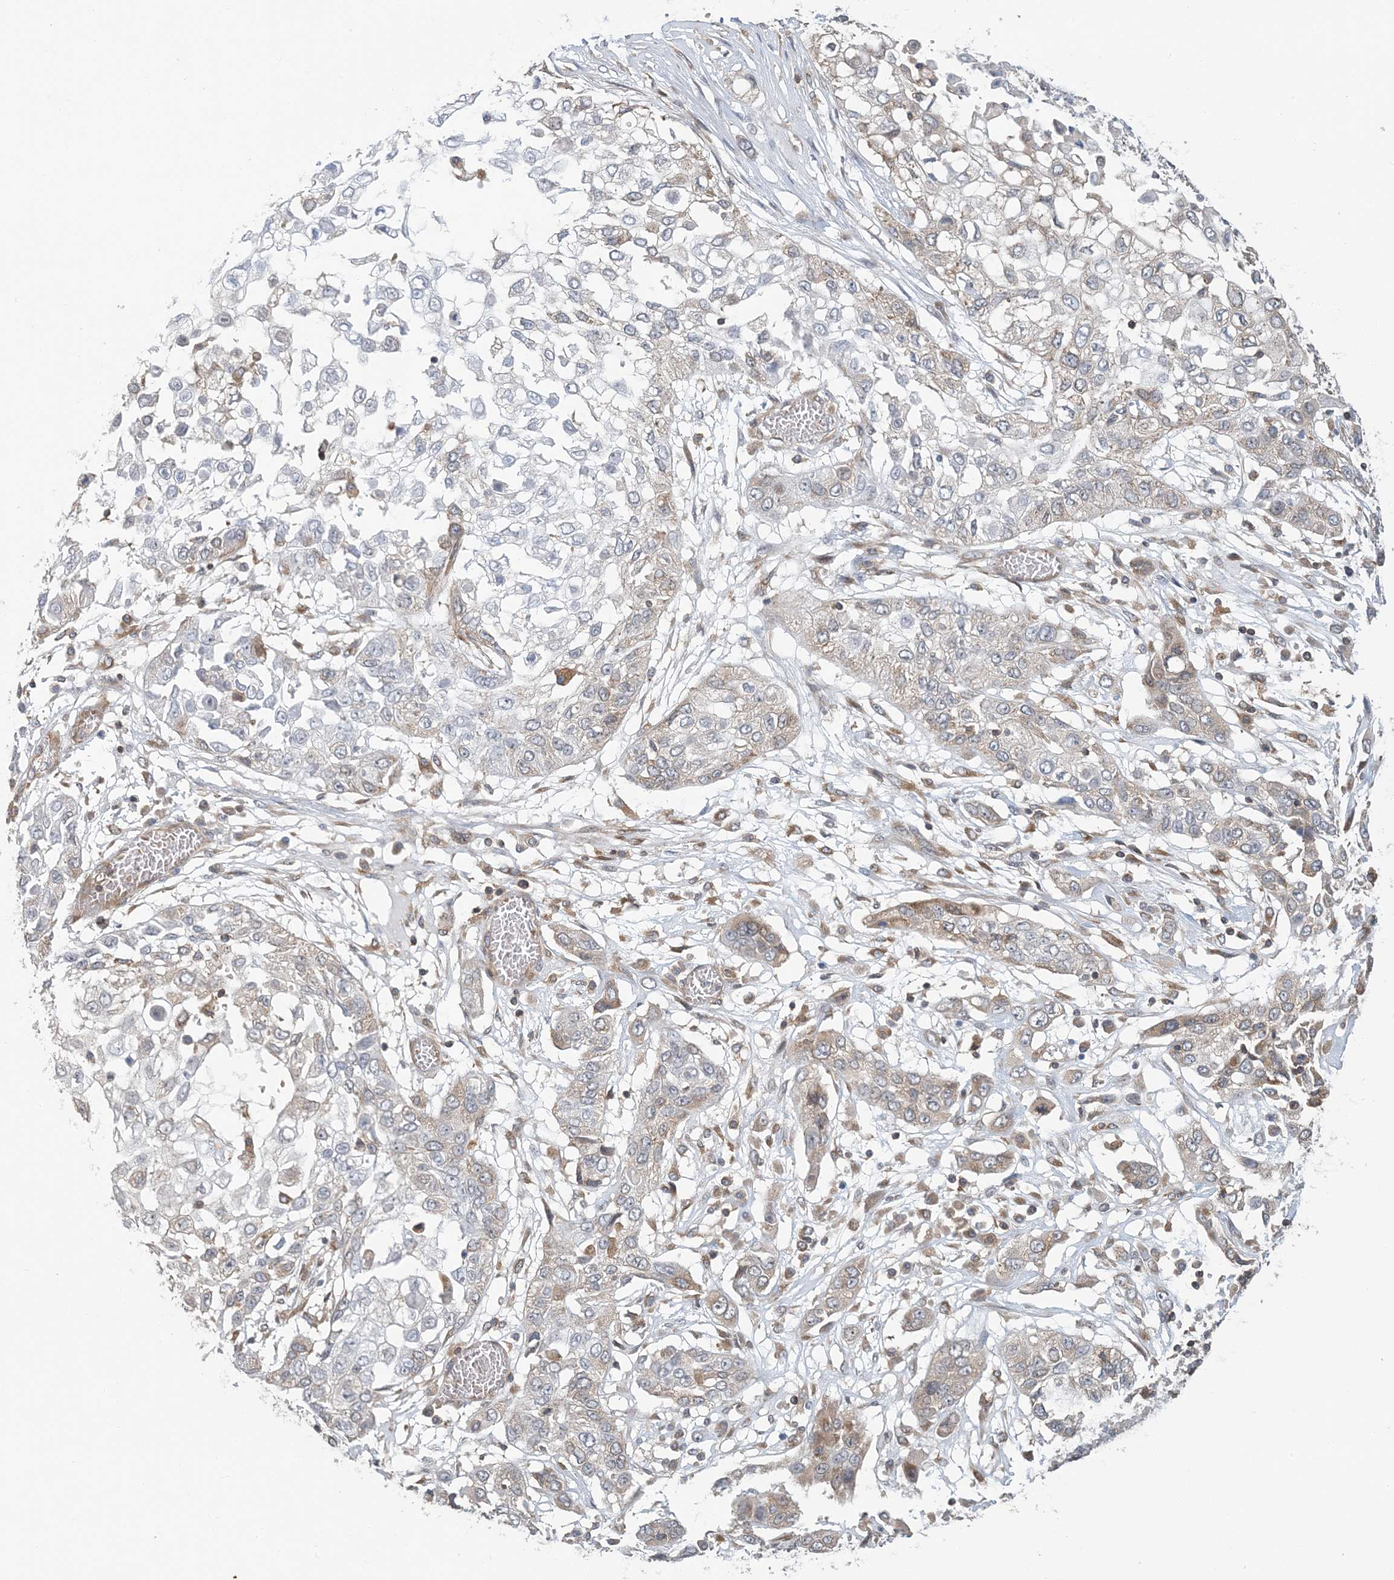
{"staining": {"intensity": "weak", "quantity": "<25%", "location": "cytoplasmic/membranous"}, "tissue": "lung cancer", "cell_type": "Tumor cells", "image_type": "cancer", "snomed": [{"axis": "morphology", "description": "Squamous cell carcinoma, NOS"}, {"axis": "topography", "description": "Lung"}], "caption": "Tumor cells show no significant expression in lung cancer (squamous cell carcinoma).", "gene": "ATP13A2", "patient": {"sex": "male", "age": 71}}